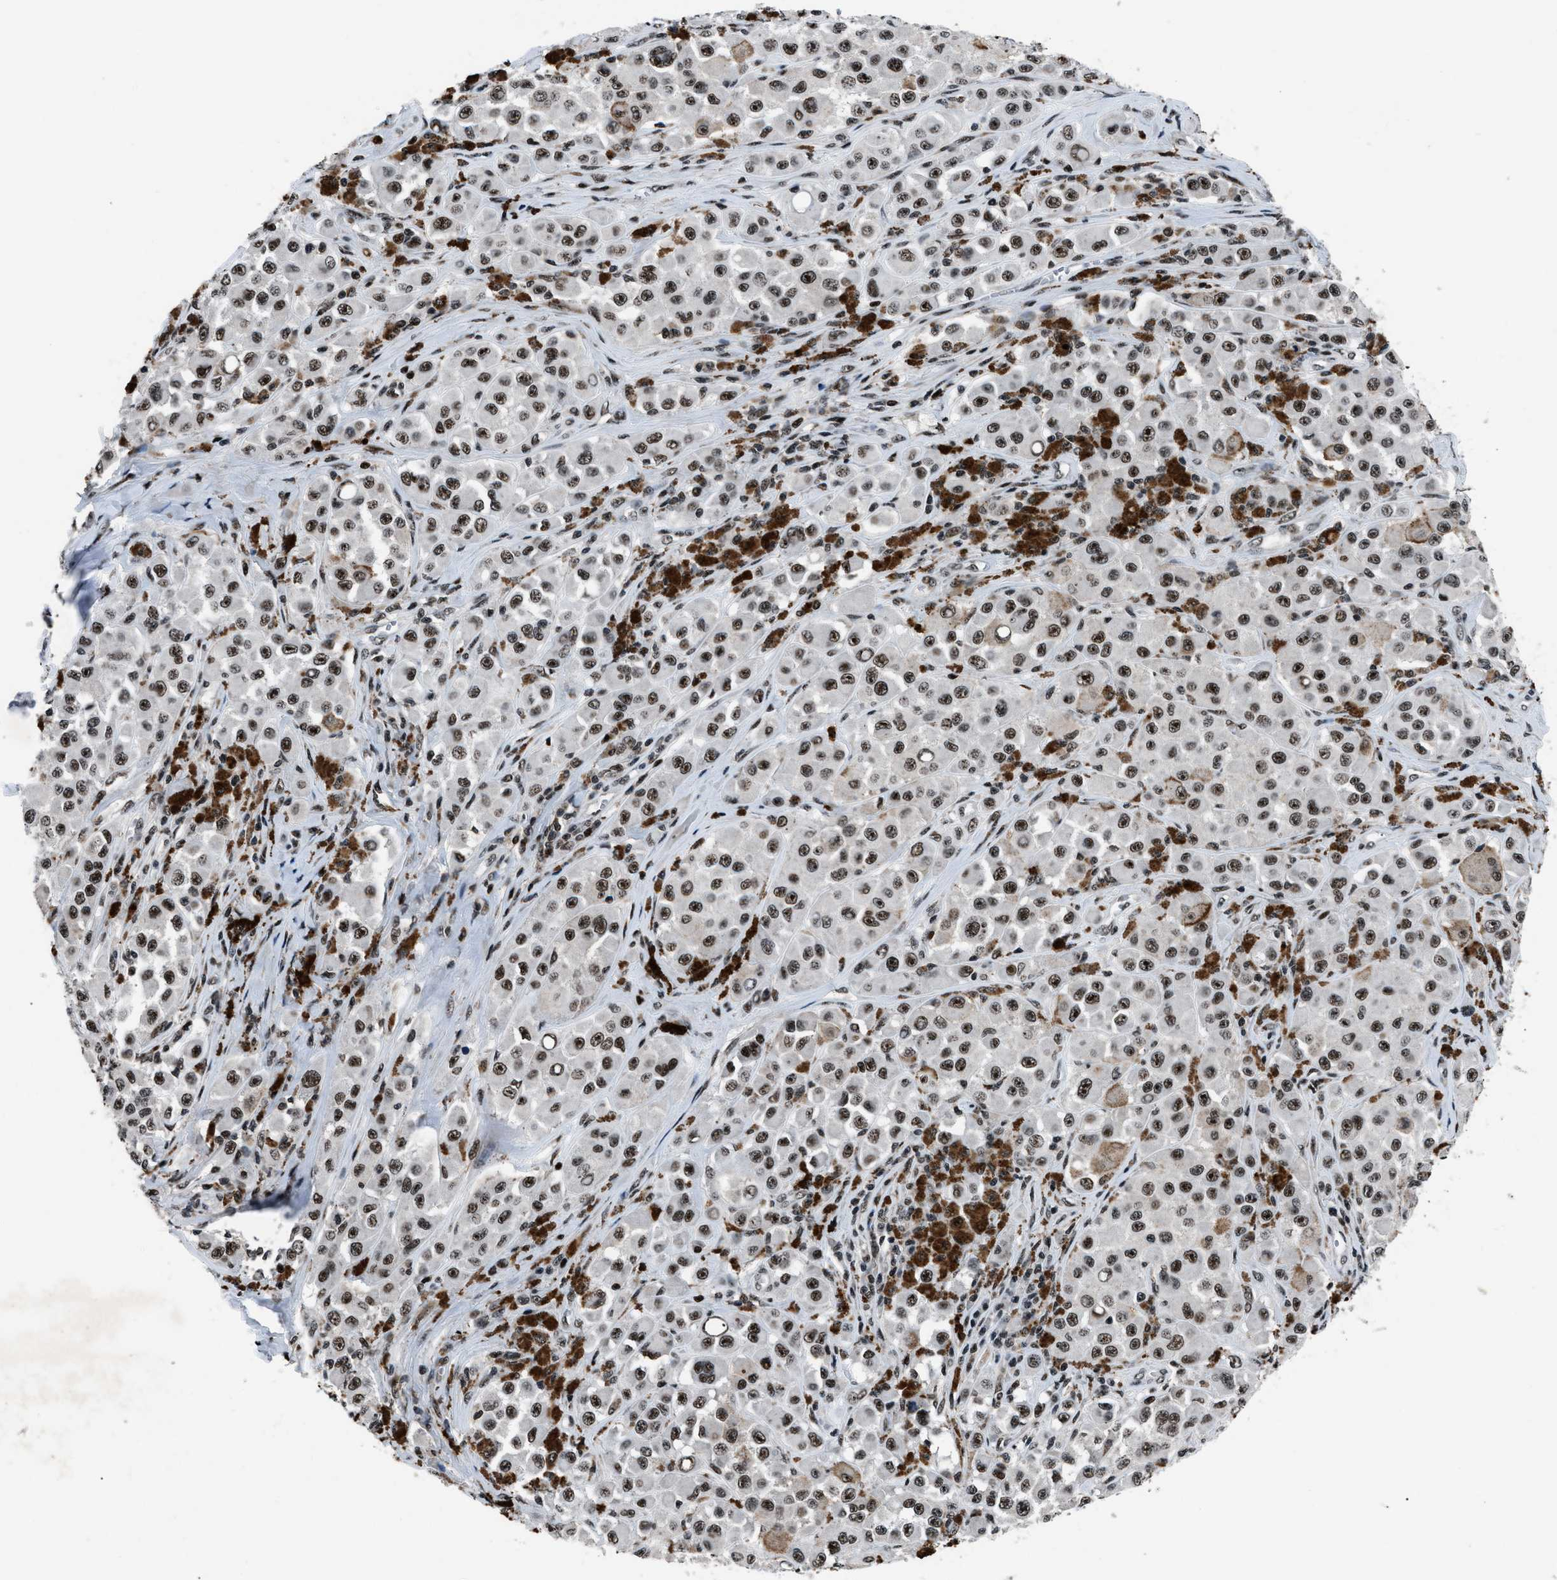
{"staining": {"intensity": "strong", "quantity": ">75%", "location": "nuclear"}, "tissue": "melanoma", "cell_type": "Tumor cells", "image_type": "cancer", "snomed": [{"axis": "morphology", "description": "Malignant melanoma, NOS"}, {"axis": "topography", "description": "Skin"}], "caption": "Protein staining of malignant melanoma tissue exhibits strong nuclear expression in approximately >75% of tumor cells.", "gene": "SMARCB1", "patient": {"sex": "male", "age": 84}}